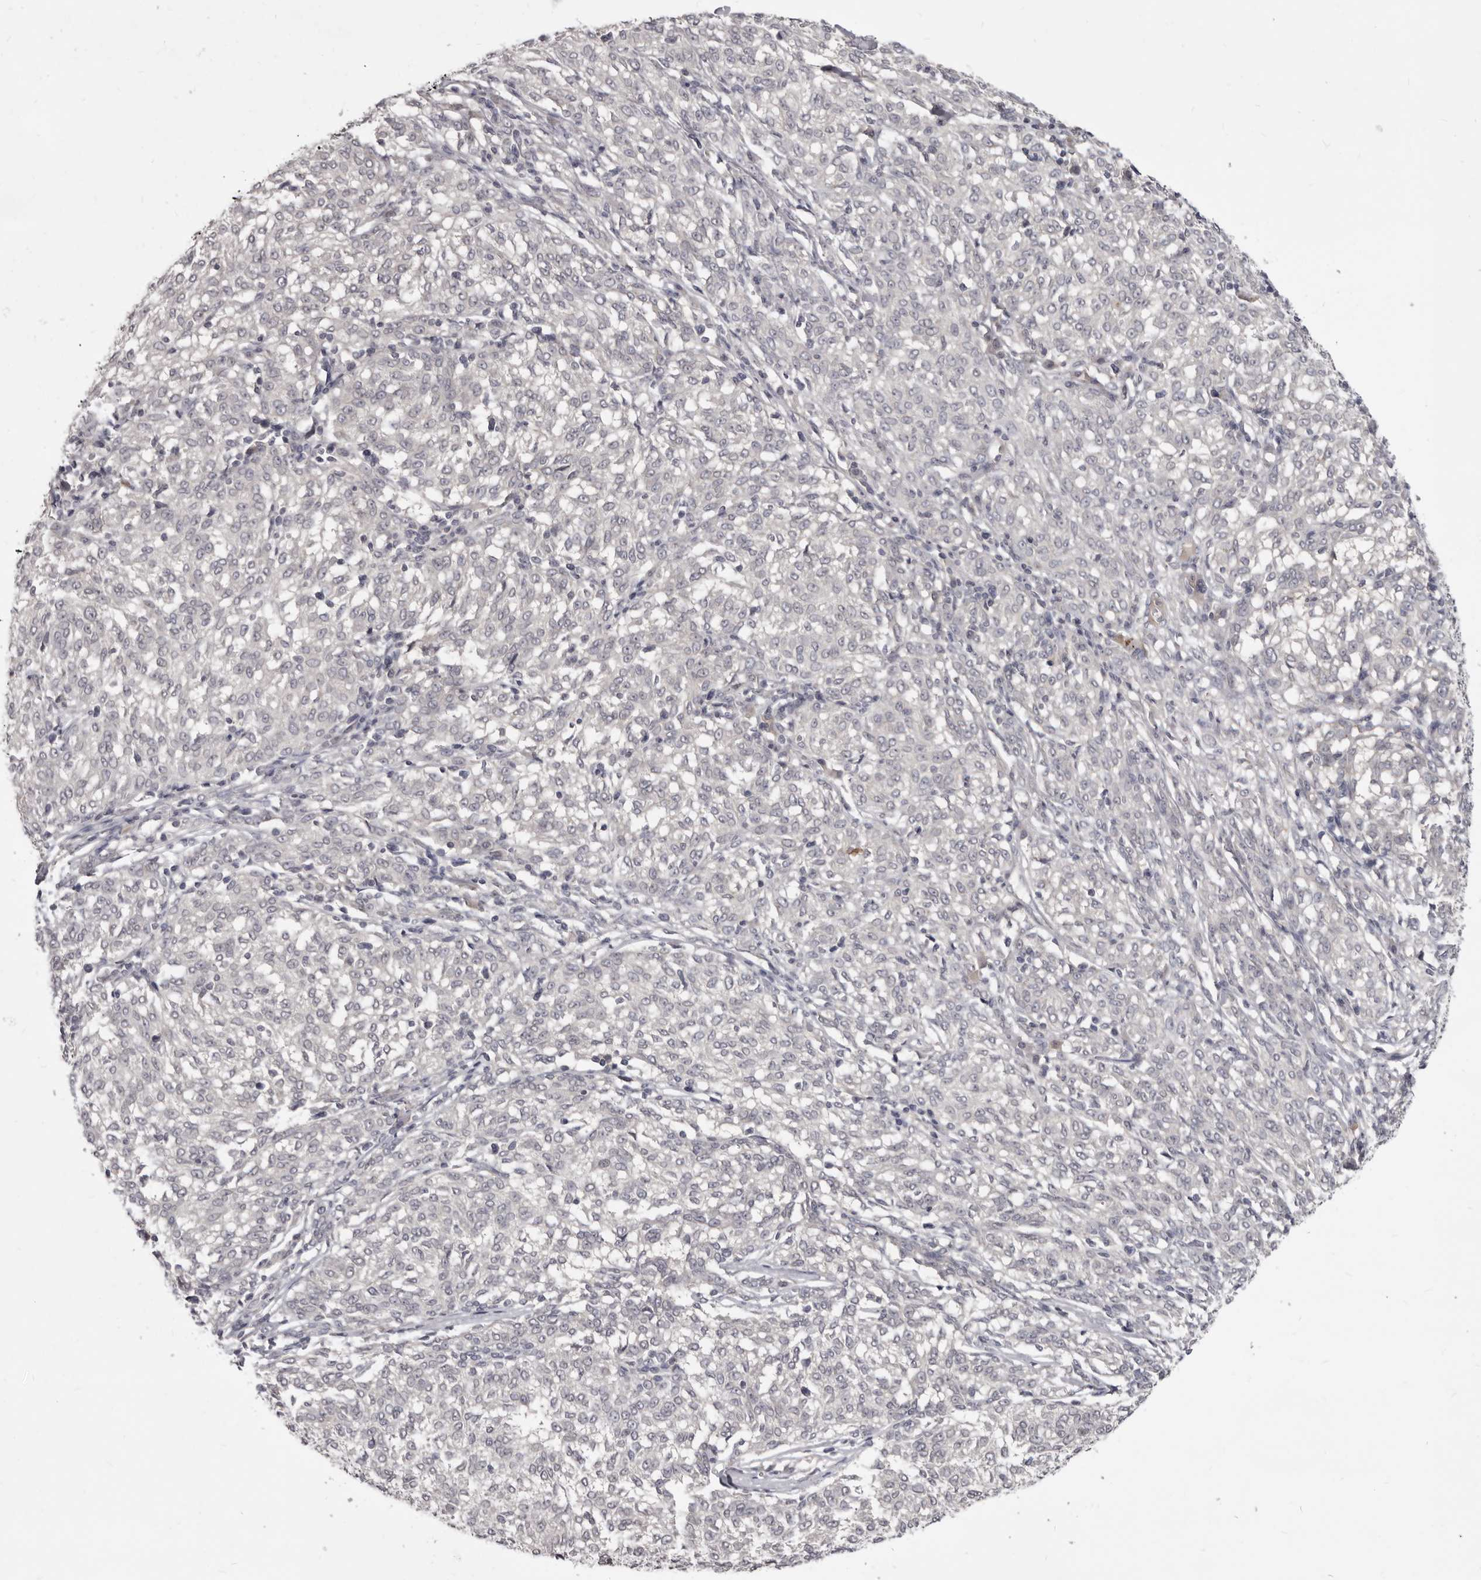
{"staining": {"intensity": "negative", "quantity": "none", "location": "none"}, "tissue": "melanoma", "cell_type": "Tumor cells", "image_type": "cancer", "snomed": [{"axis": "morphology", "description": "Malignant melanoma, NOS"}, {"axis": "topography", "description": "Skin"}], "caption": "Immunohistochemistry image of malignant melanoma stained for a protein (brown), which shows no expression in tumor cells.", "gene": "SULT1E1", "patient": {"sex": "female", "age": 72}}